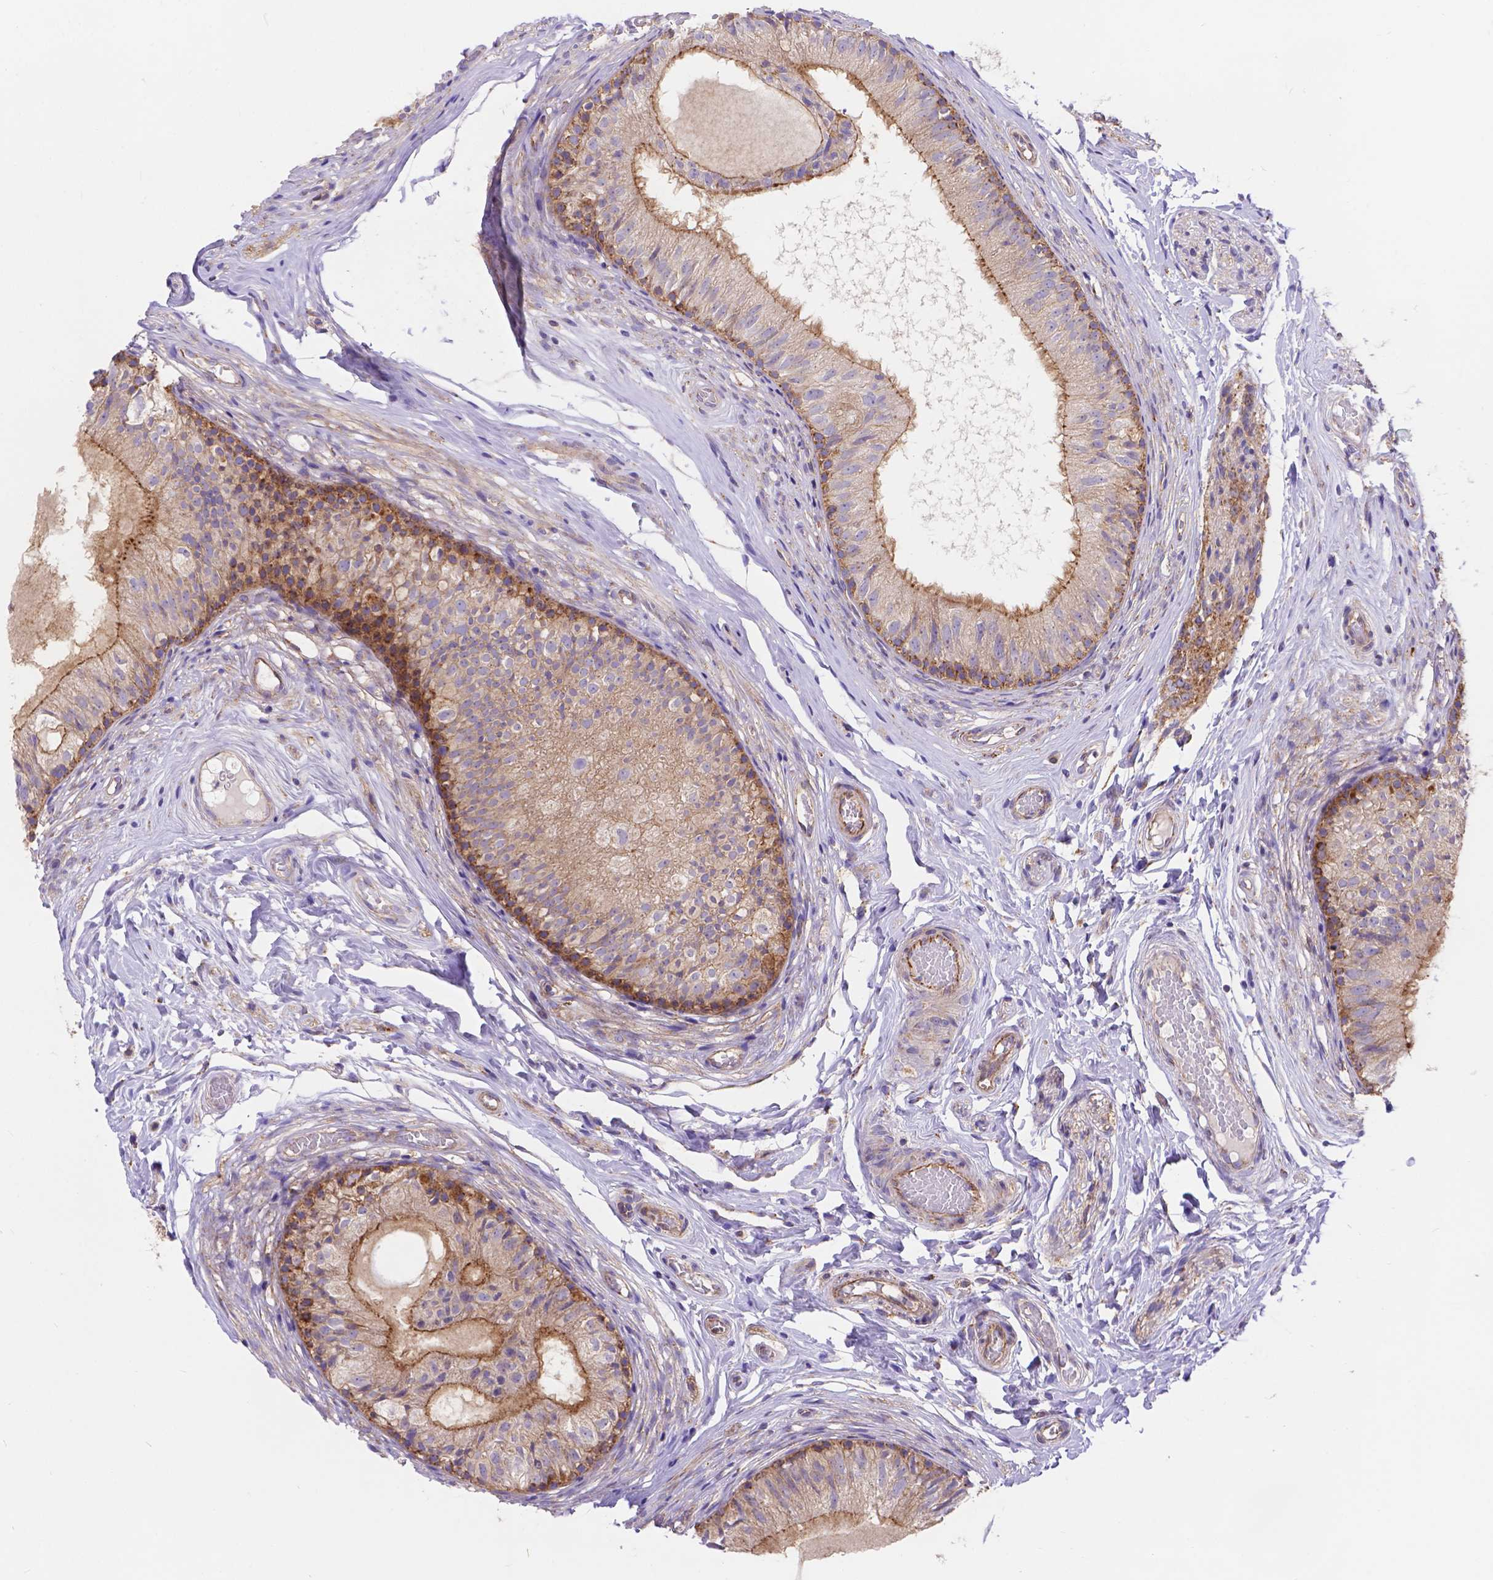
{"staining": {"intensity": "moderate", "quantity": "25%-75%", "location": "cytoplasmic/membranous"}, "tissue": "epididymis", "cell_type": "Glandular cells", "image_type": "normal", "snomed": [{"axis": "morphology", "description": "Normal tissue, NOS"}, {"axis": "topography", "description": "Epididymis"}], "caption": "IHC (DAB) staining of normal human epididymis demonstrates moderate cytoplasmic/membranous protein positivity in approximately 25%-75% of glandular cells. Immunohistochemistry stains the protein in brown and the nuclei are stained blue.", "gene": "AK3", "patient": {"sex": "male", "age": 29}}